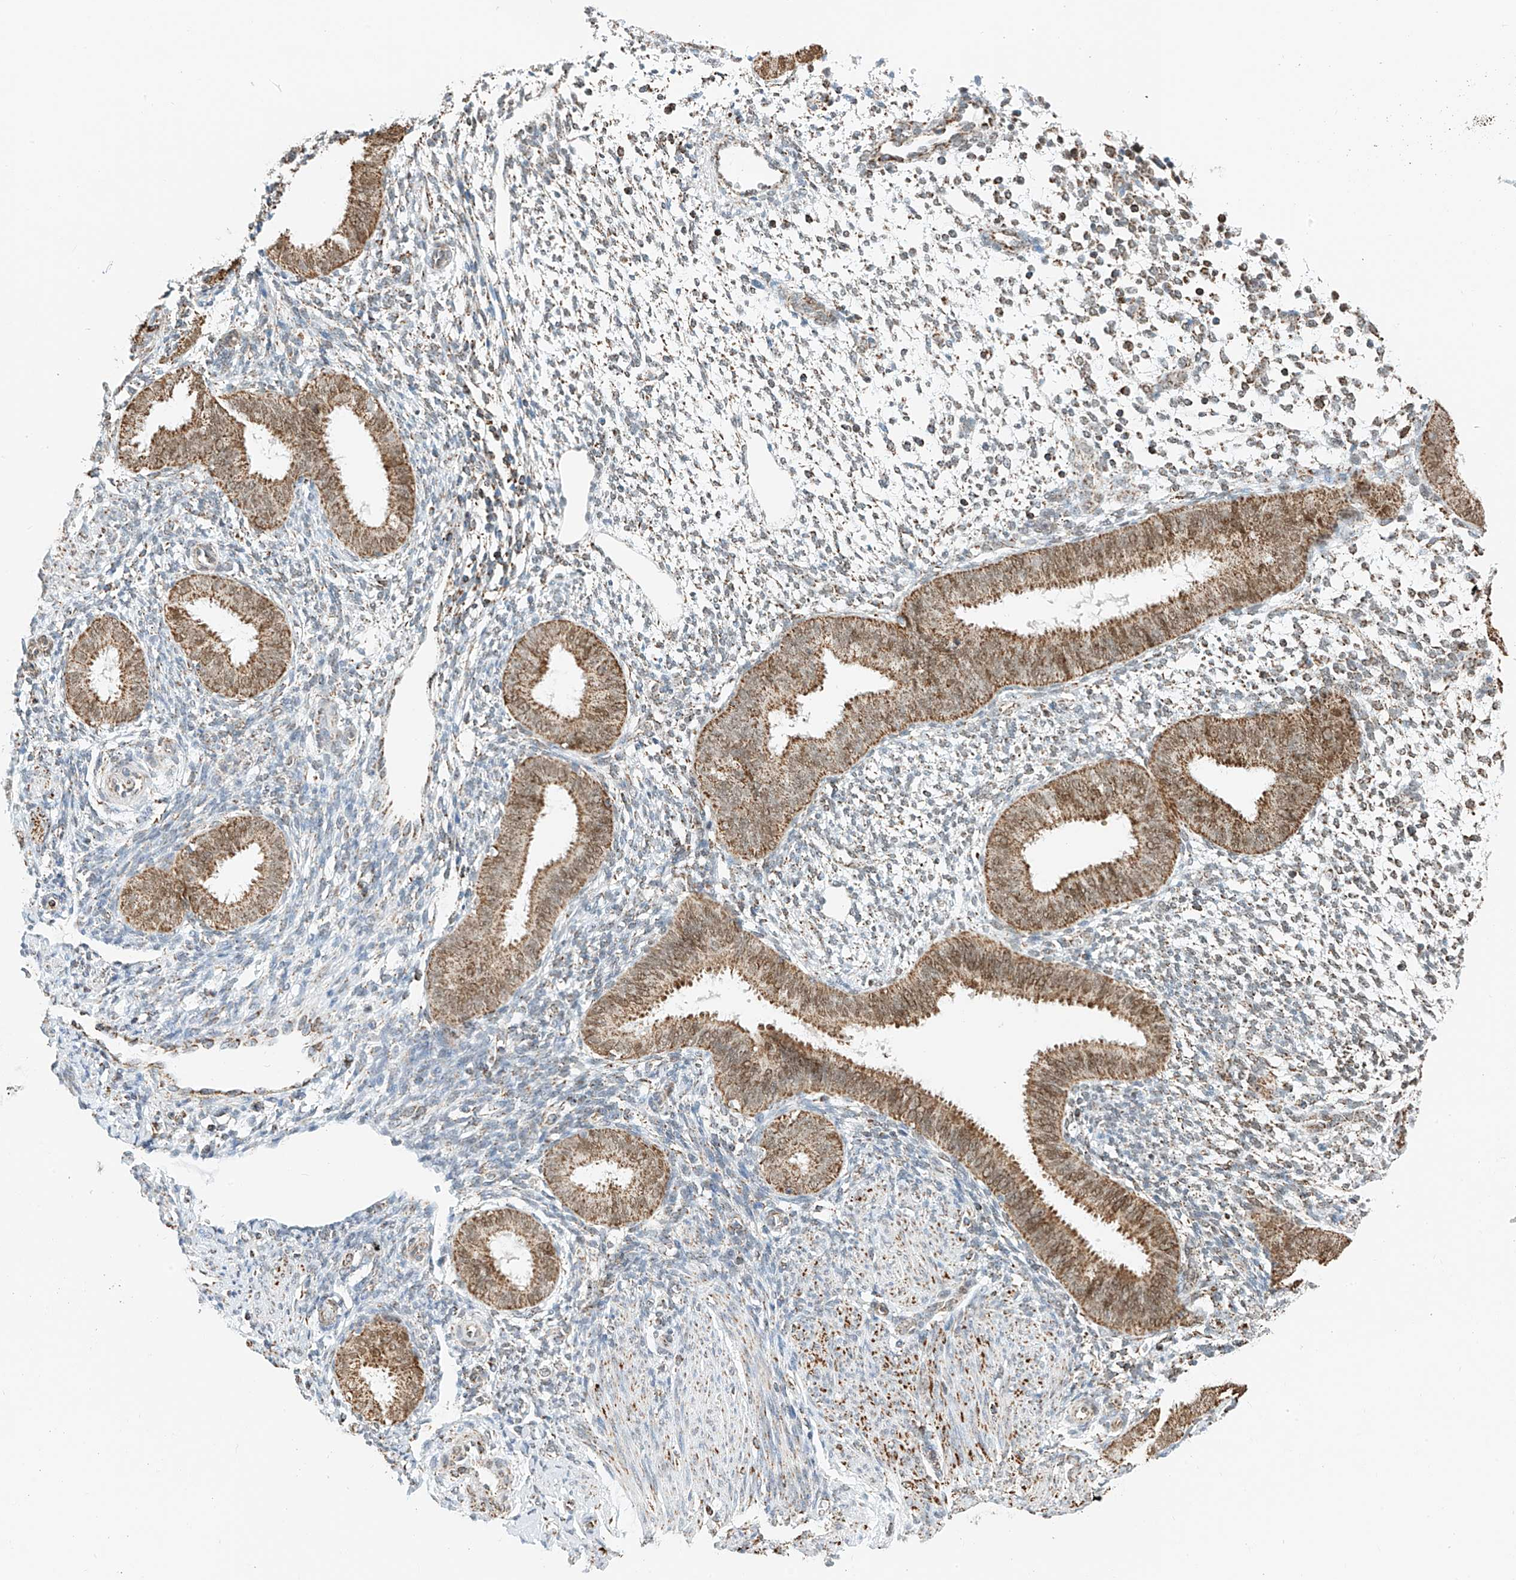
{"staining": {"intensity": "weak", "quantity": "<25%", "location": "cytoplasmic/membranous"}, "tissue": "endometrium", "cell_type": "Cells in endometrial stroma", "image_type": "normal", "snomed": [{"axis": "morphology", "description": "Normal tissue, NOS"}, {"axis": "topography", "description": "Uterus"}, {"axis": "topography", "description": "Endometrium"}], "caption": "The micrograph demonstrates no staining of cells in endometrial stroma in benign endometrium. The staining is performed using DAB brown chromogen with nuclei counter-stained in using hematoxylin.", "gene": "PPA2", "patient": {"sex": "female", "age": 48}}